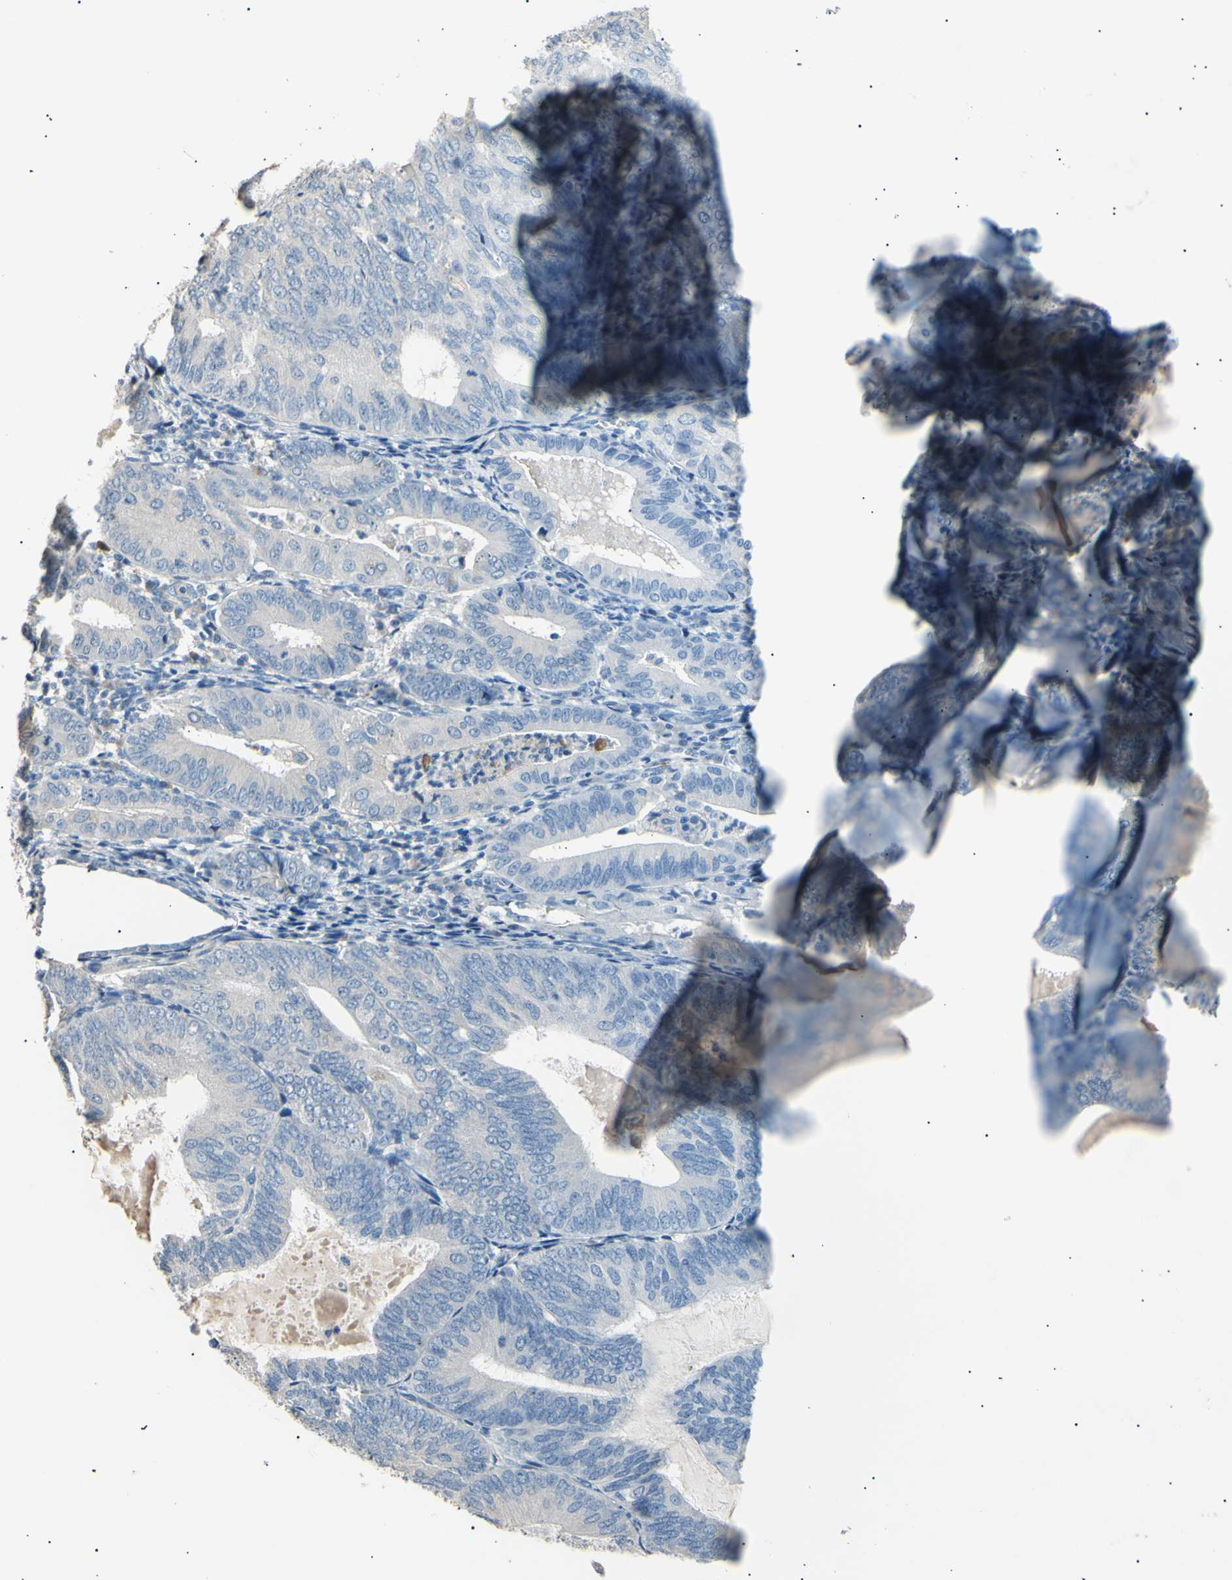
{"staining": {"intensity": "negative", "quantity": "none", "location": "none"}, "tissue": "endometrial cancer", "cell_type": "Tumor cells", "image_type": "cancer", "snomed": [{"axis": "morphology", "description": "Adenocarcinoma, NOS"}, {"axis": "topography", "description": "Endometrium"}], "caption": "Tumor cells are negative for brown protein staining in endometrial adenocarcinoma.", "gene": "LDLR", "patient": {"sex": "female", "age": 81}}